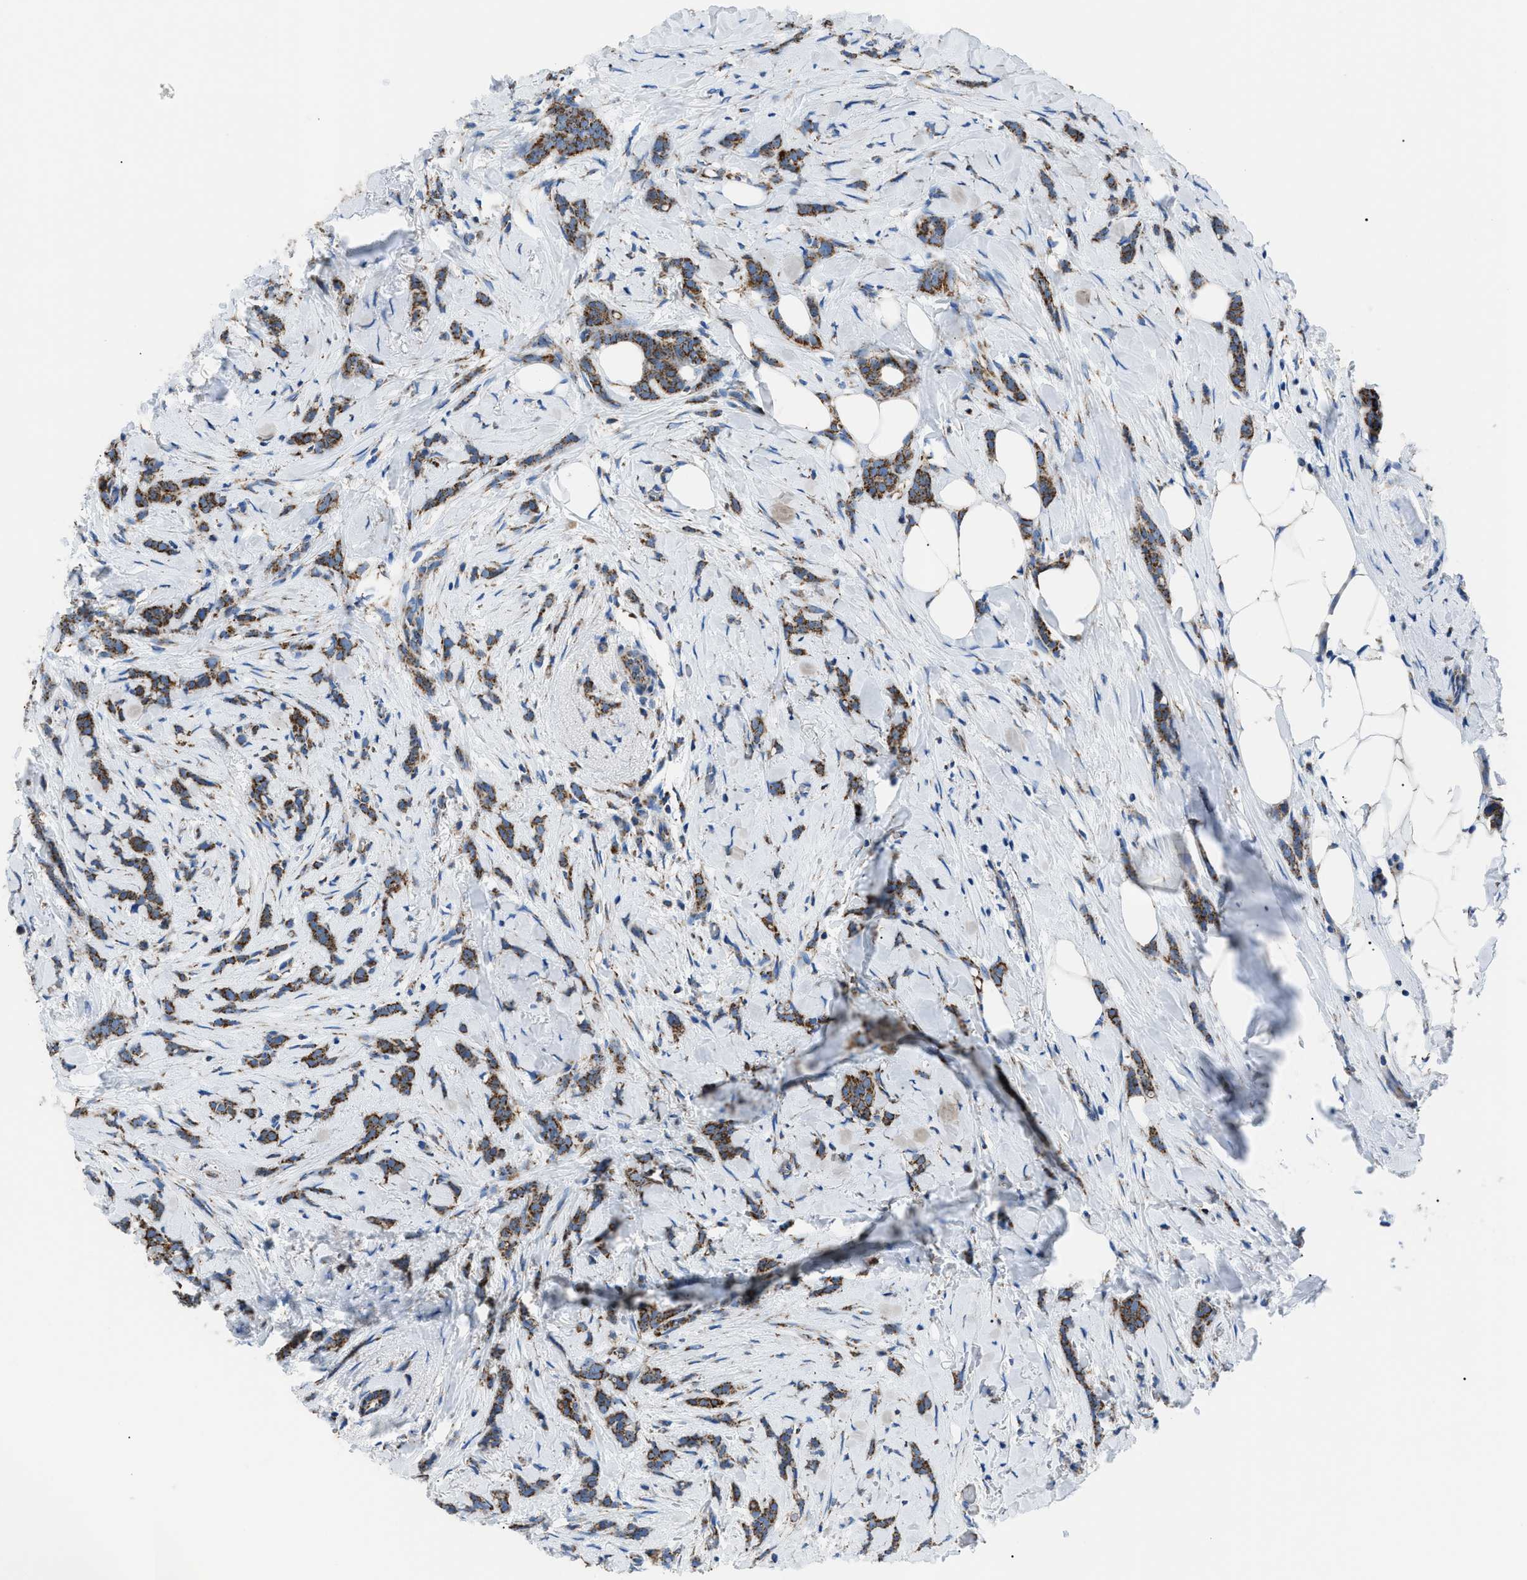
{"staining": {"intensity": "strong", "quantity": ">75%", "location": "cytoplasmic/membranous"}, "tissue": "breast cancer", "cell_type": "Tumor cells", "image_type": "cancer", "snomed": [{"axis": "morphology", "description": "Lobular carcinoma, in situ"}, {"axis": "morphology", "description": "Lobular carcinoma"}, {"axis": "topography", "description": "Breast"}], "caption": "Immunohistochemistry image of lobular carcinoma (breast) stained for a protein (brown), which exhibits high levels of strong cytoplasmic/membranous expression in approximately >75% of tumor cells.", "gene": "PHB2", "patient": {"sex": "female", "age": 41}}